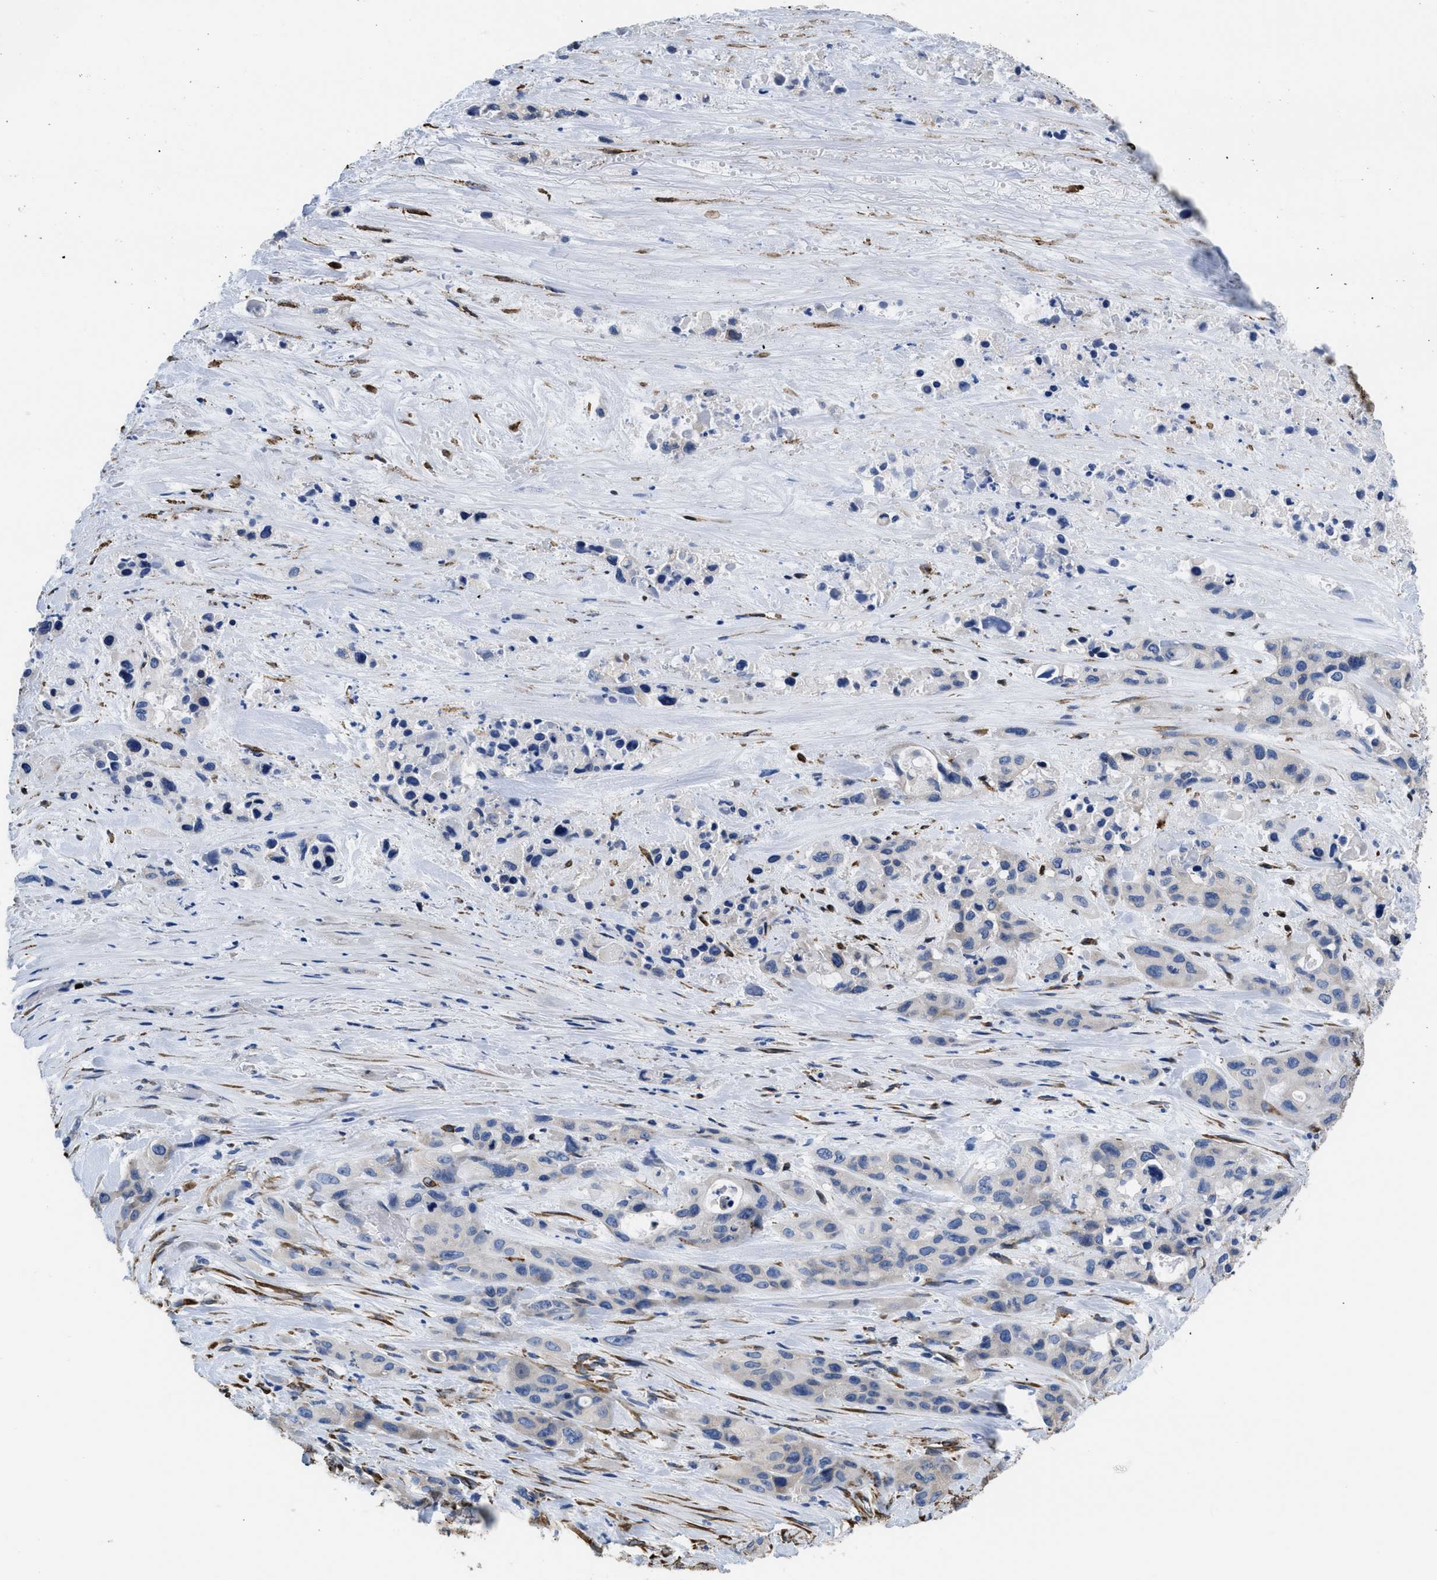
{"staining": {"intensity": "negative", "quantity": "none", "location": "none"}, "tissue": "pancreatic cancer", "cell_type": "Tumor cells", "image_type": "cancer", "snomed": [{"axis": "morphology", "description": "Adenocarcinoma, NOS"}, {"axis": "topography", "description": "Pancreas"}], "caption": "Immunohistochemistry (IHC) of human pancreatic adenocarcinoma demonstrates no staining in tumor cells.", "gene": "SQLE", "patient": {"sex": "male", "age": 53}}